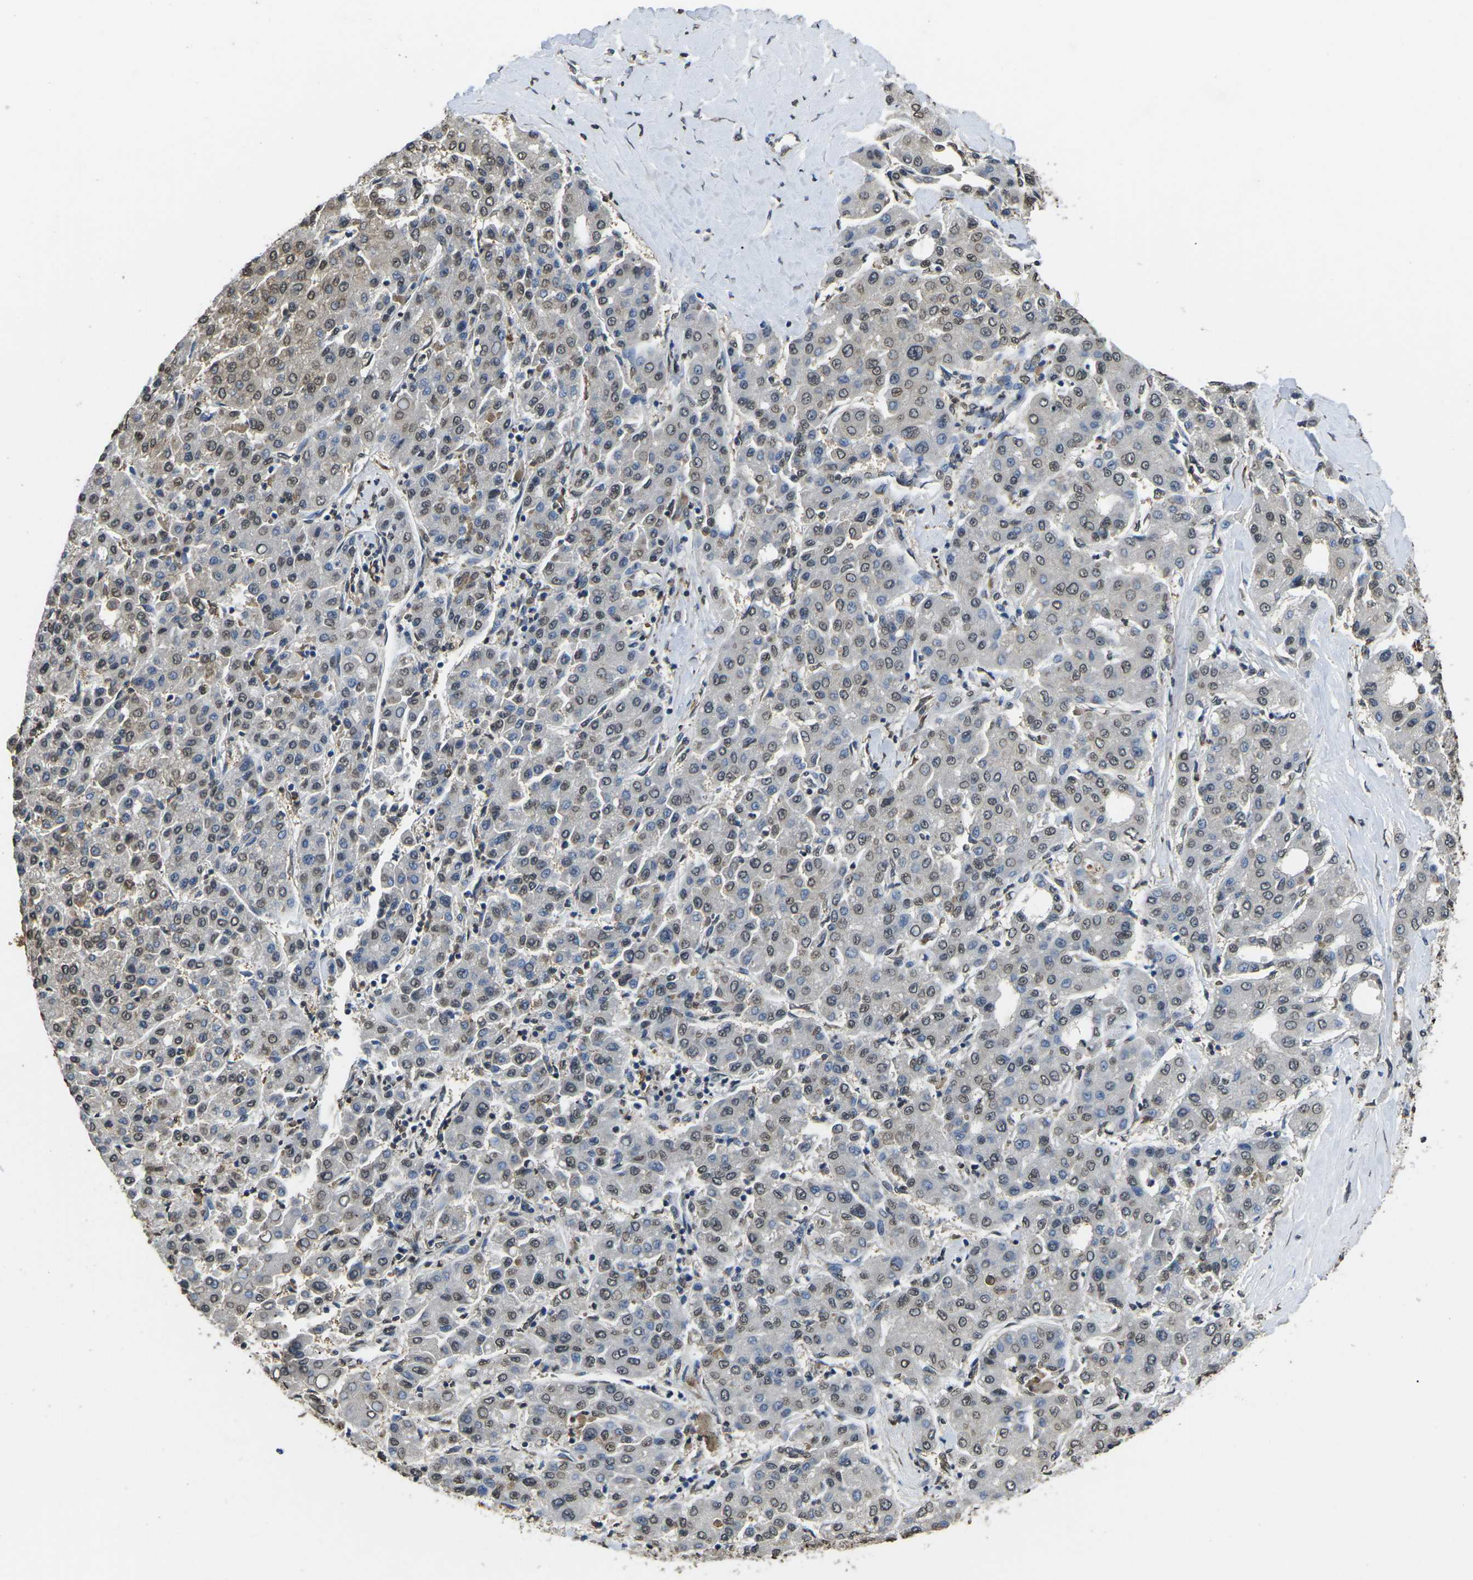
{"staining": {"intensity": "weak", "quantity": "25%-75%", "location": "nuclear"}, "tissue": "liver cancer", "cell_type": "Tumor cells", "image_type": "cancer", "snomed": [{"axis": "morphology", "description": "Carcinoma, Hepatocellular, NOS"}, {"axis": "topography", "description": "Liver"}], "caption": "This image exhibits immunohistochemistry (IHC) staining of liver cancer, with low weak nuclear positivity in about 25%-75% of tumor cells.", "gene": "SCNN1B", "patient": {"sex": "male", "age": 65}}